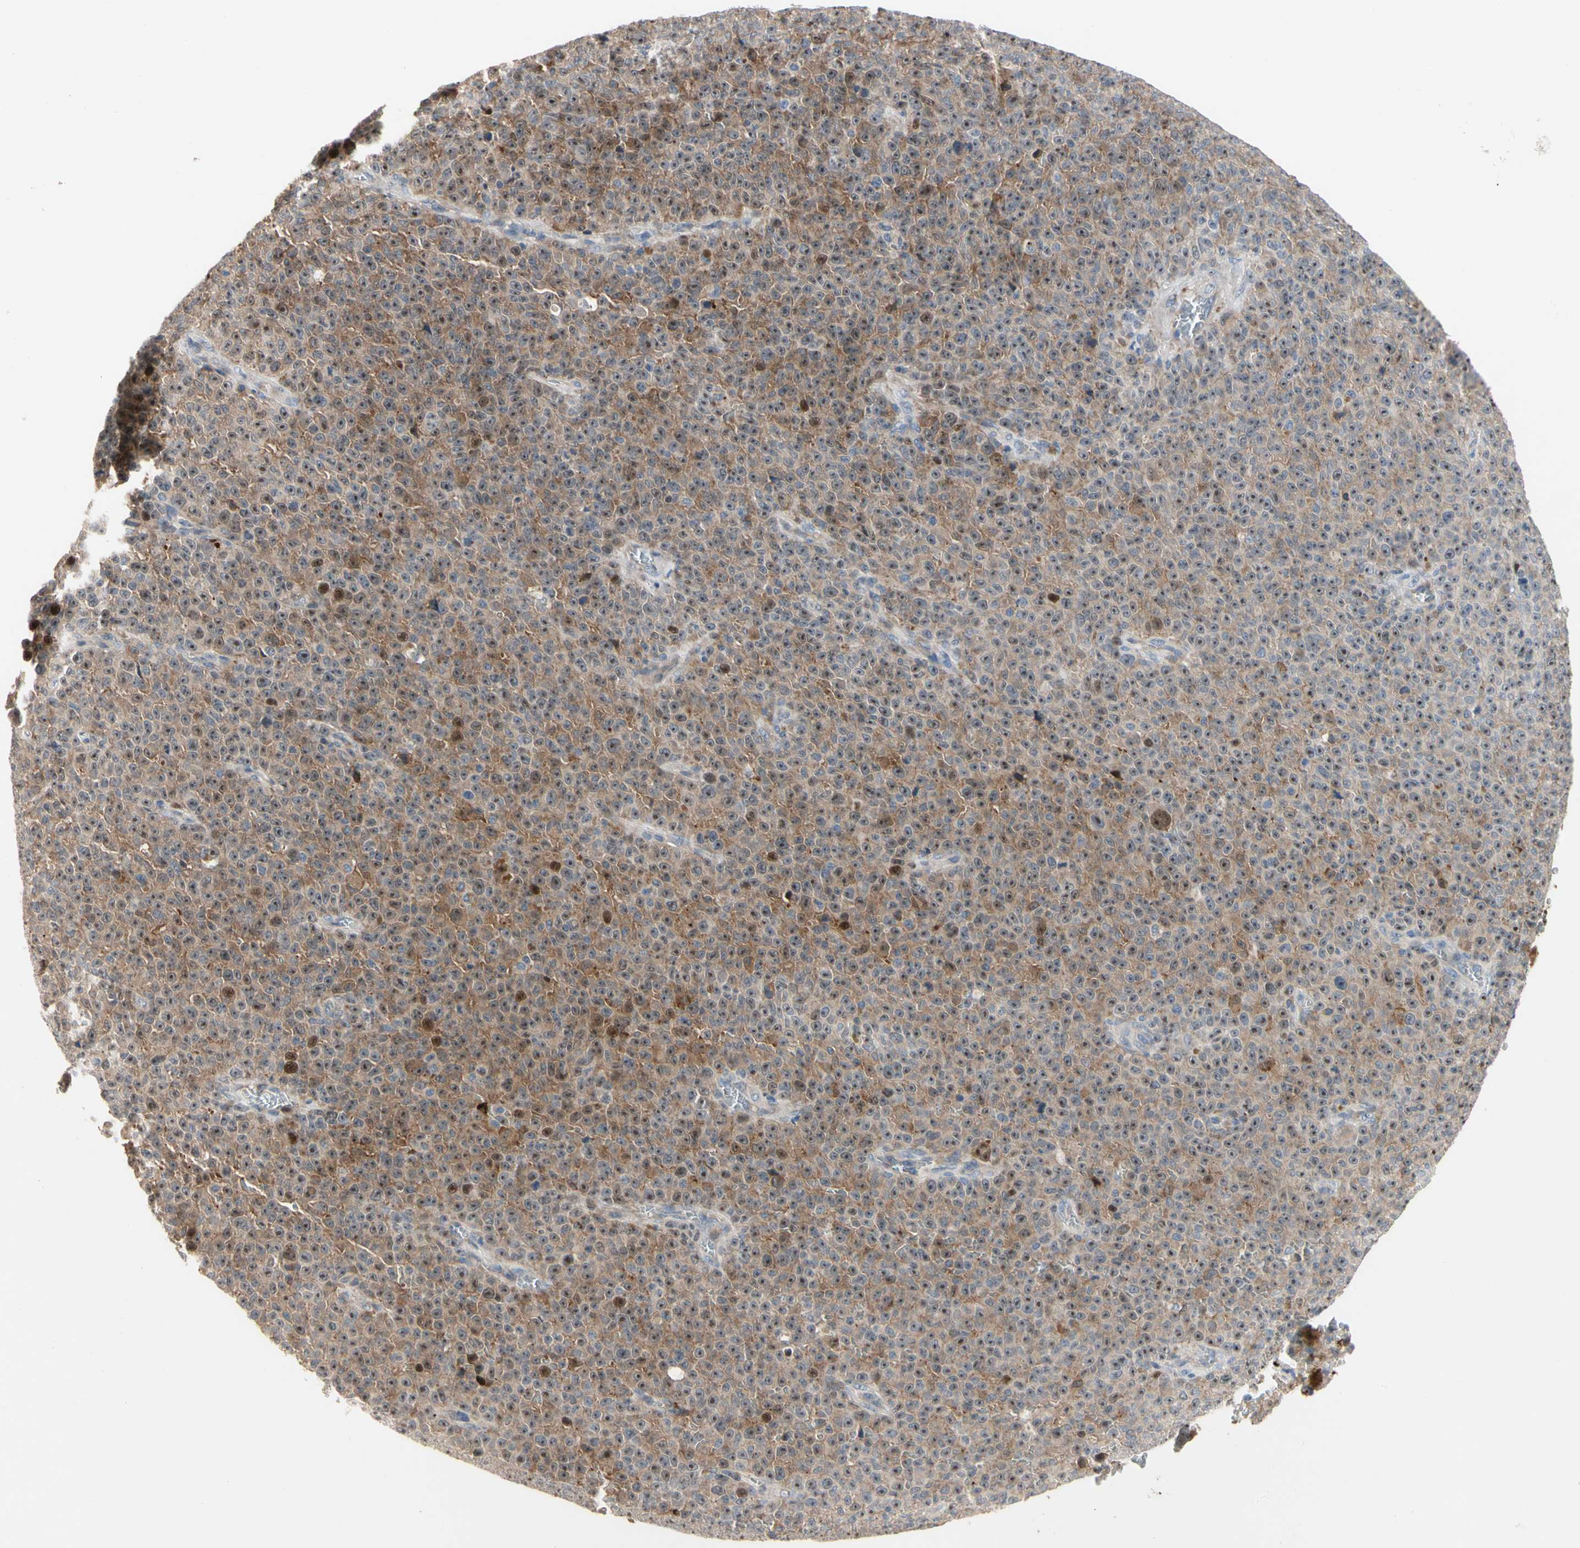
{"staining": {"intensity": "moderate", "quantity": ">75%", "location": "cytoplasmic/membranous,nuclear"}, "tissue": "melanoma", "cell_type": "Tumor cells", "image_type": "cancer", "snomed": [{"axis": "morphology", "description": "Malignant melanoma, NOS"}, {"axis": "topography", "description": "Skin"}], "caption": "A brown stain labels moderate cytoplasmic/membranous and nuclear positivity of a protein in malignant melanoma tumor cells.", "gene": "HMGCR", "patient": {"sex": "female", "age": 82}}